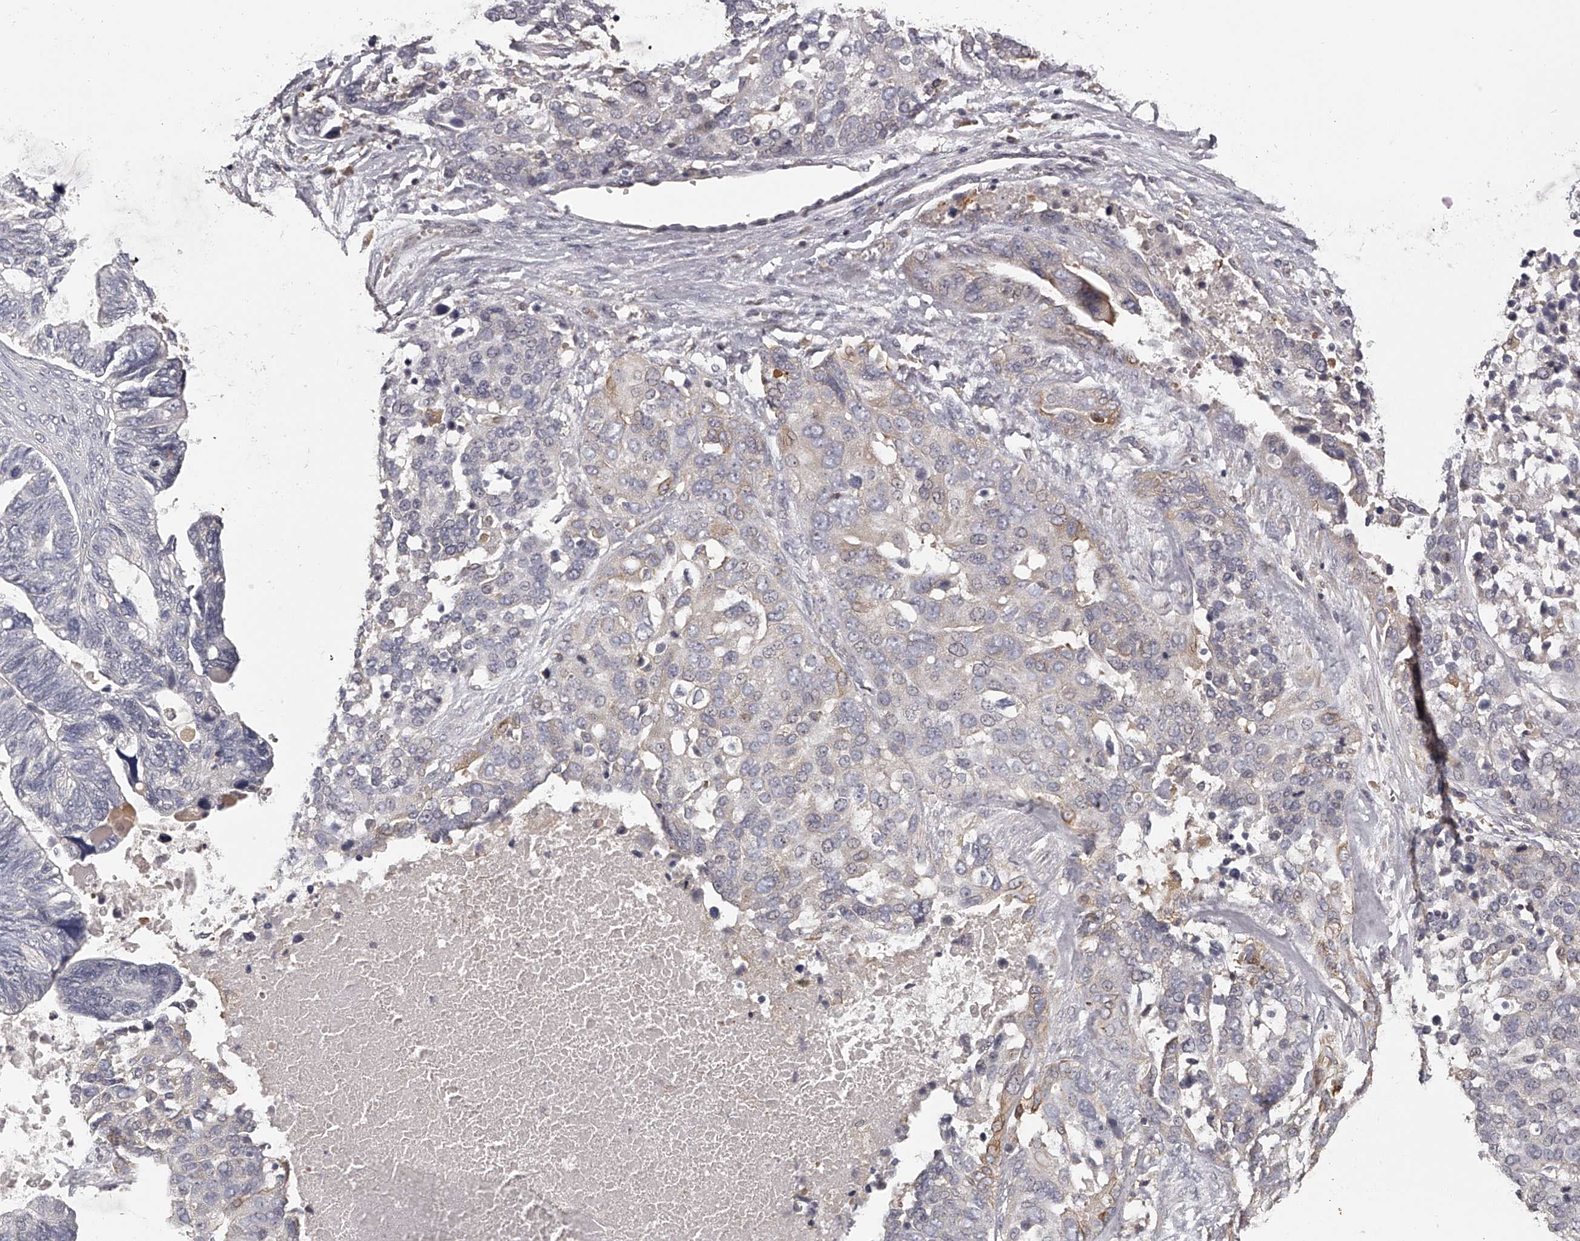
{"staining": {"intensity": "negative", "quantity": "none", "location": "none"}, "tissue": "ovarian cancer", "cell_type": "Tumor cells", "image_type": "cancer", "snomed": [{"axis": "morphology", "description": "Cystadenocarcinoma, serous, NOS"}, {"axis": "topography", "description": "Ovary"}], "caption": "DAB immunohistochemical staining of human ovarian serous cystadenocarcinoma shows no significant expression in tumor cells. (DAB IHC visualized using brightfield microscopy, high magnification).", "gene": "TNN", "patient": {"sex": "female", "age": 44}}